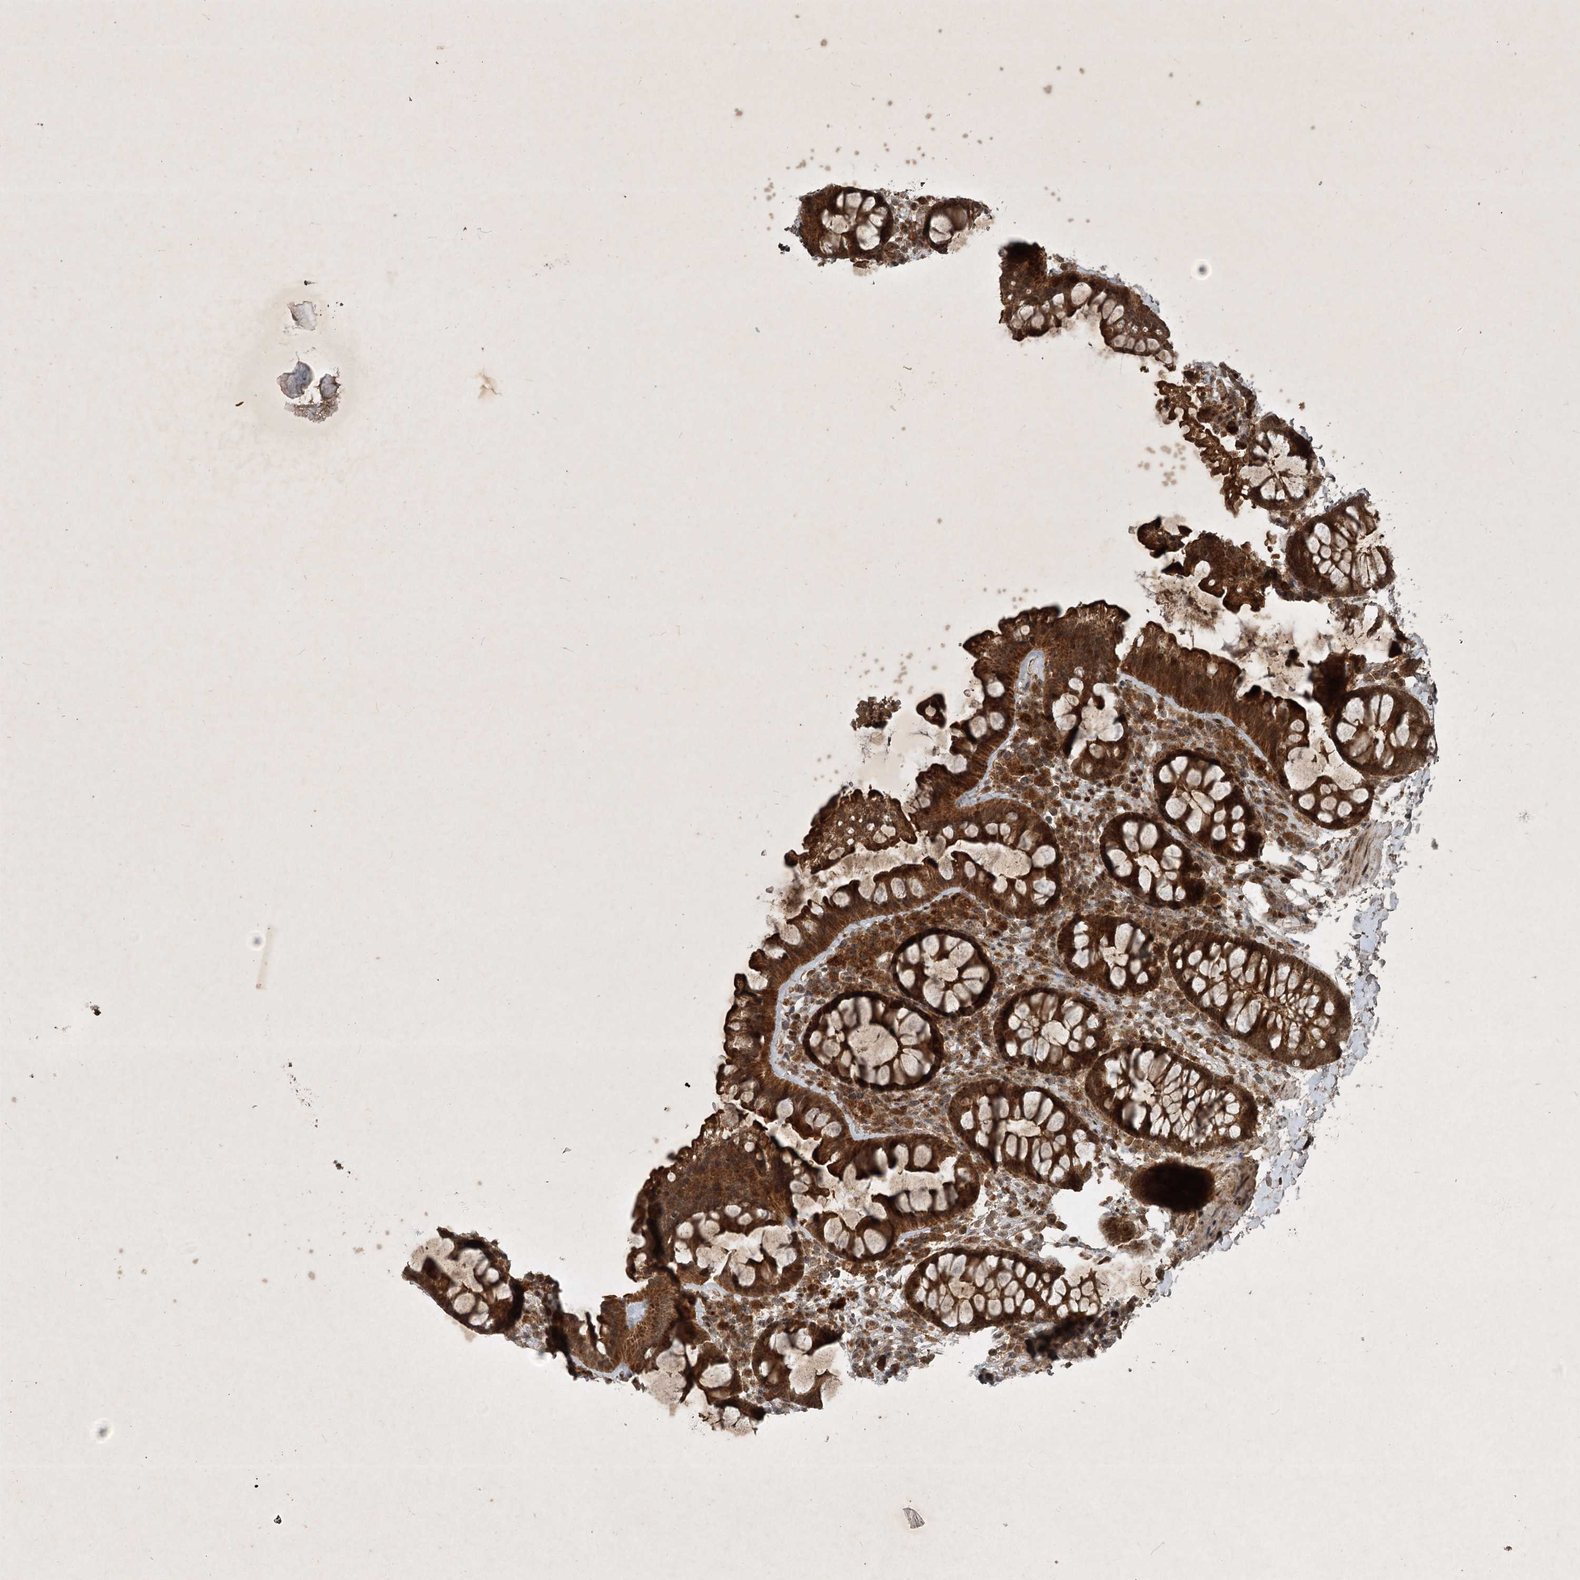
{"staining": {"intensity": "moderate", "quantity": ">75%", "location": "cytoplasmic/membranous"}, "tissue": "colon", "cell_type": "Endothelial cells", "image_type": "normal", "snomed": [{"axis": "morphology", "description": "Normal tissue, NOS"}, {"axis": "topography", "description": "Colon"}], "caption": "Immunohistochemical staining of unremarkable colon reveals moderate cytoplasmic/membranous protein staining in approximately >75% of endothelial cells.", "gene": "UNC93A", "patient": {"sex": "female", "age": 62}}